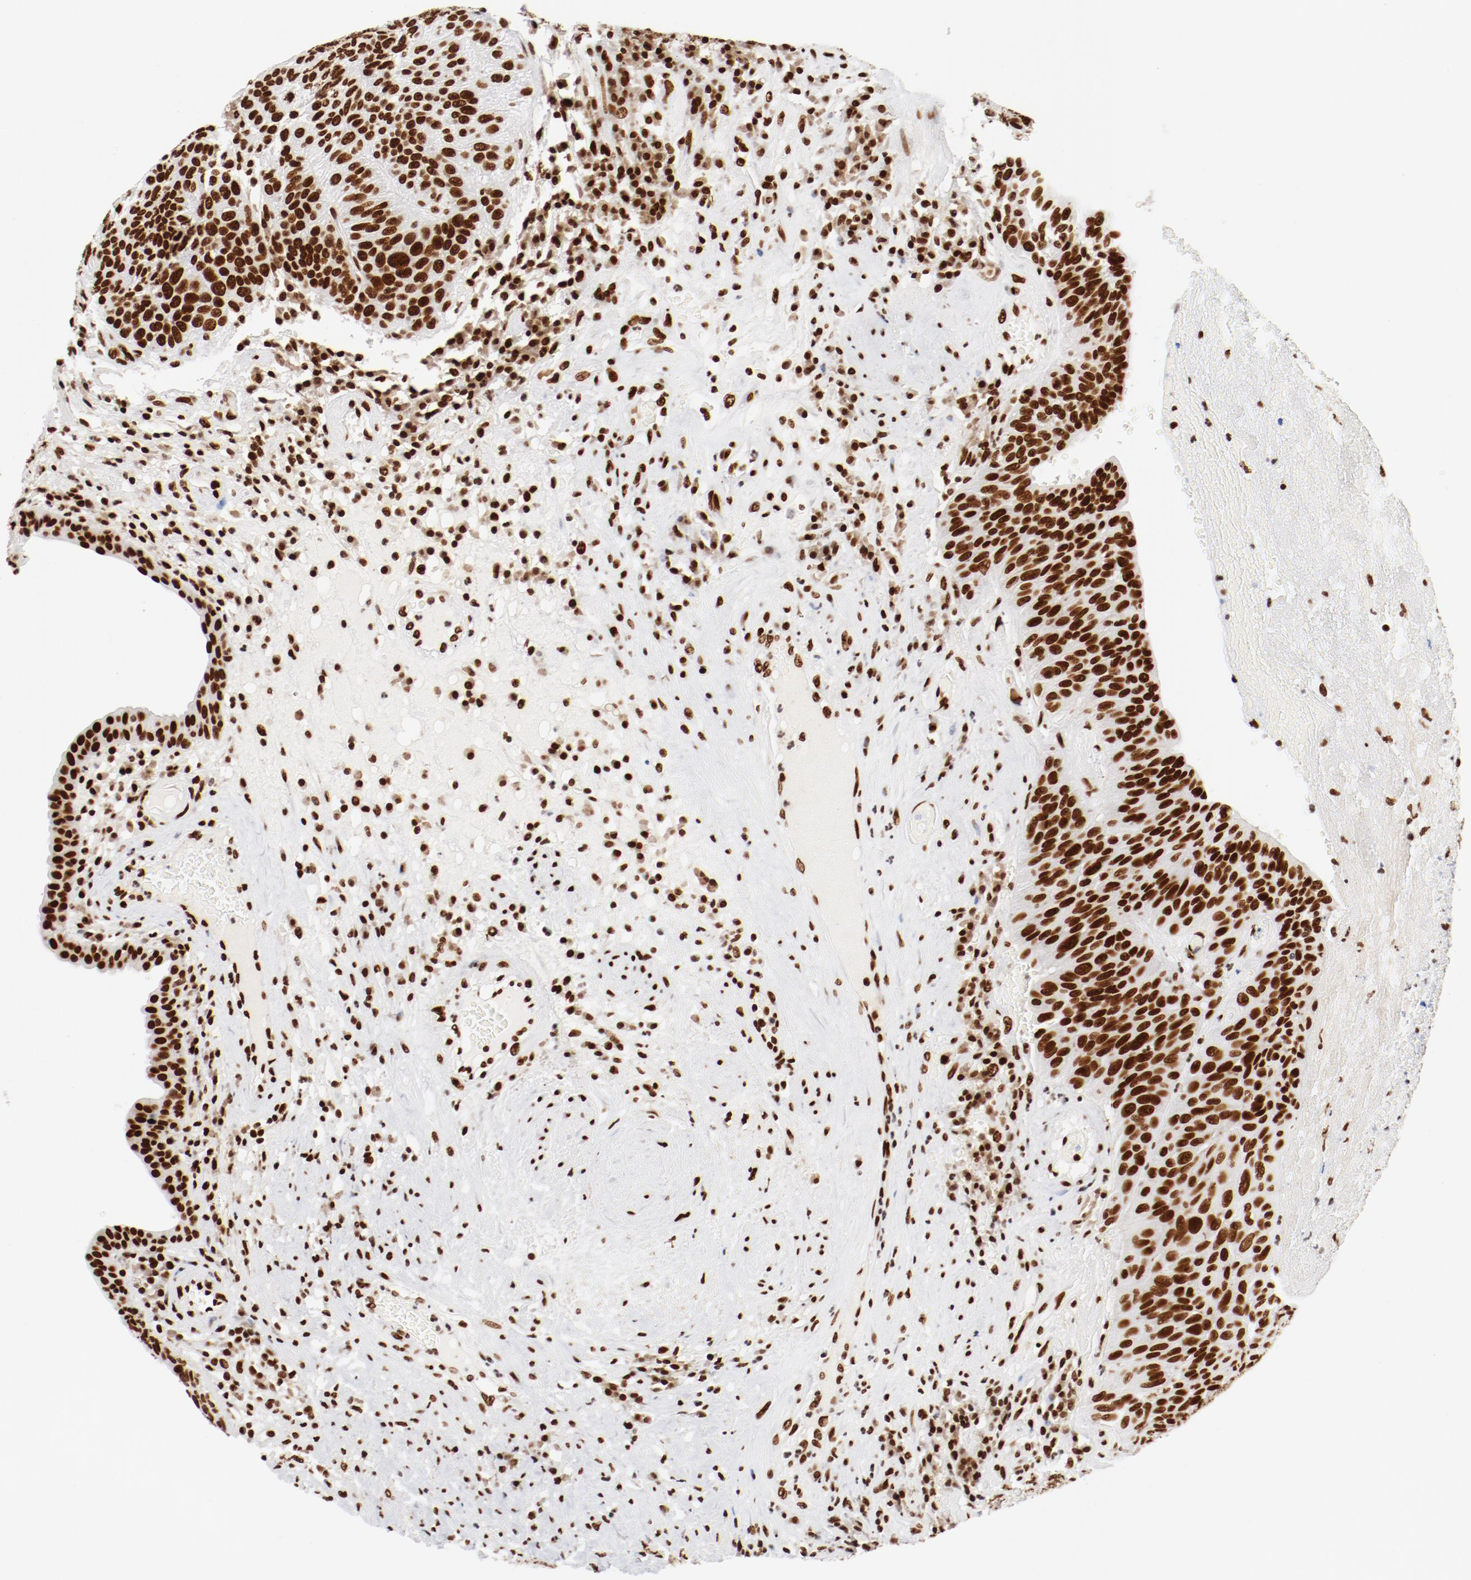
{"staining": {"intensity": "strong", "quantity": ">75%", "location": "nuclear"}, "tissue": "urothelial cancer", "cell_type": "Tumor cells", "image_type": "cancer", "snomed": [{"axis": "morphology", "description": "Urothelial carcinoma, High grade"}, {"axis": "topography", "description": "Urinary bladder"}], "caption": "A histopathology image showing strong nuclear positivity in approximately >75% of tumor cells in urothelial cancer, as visualized by brown immunohistochemical staining.", "gene": "CTBP1", "patient": {"sex": "male", "age": 66}}